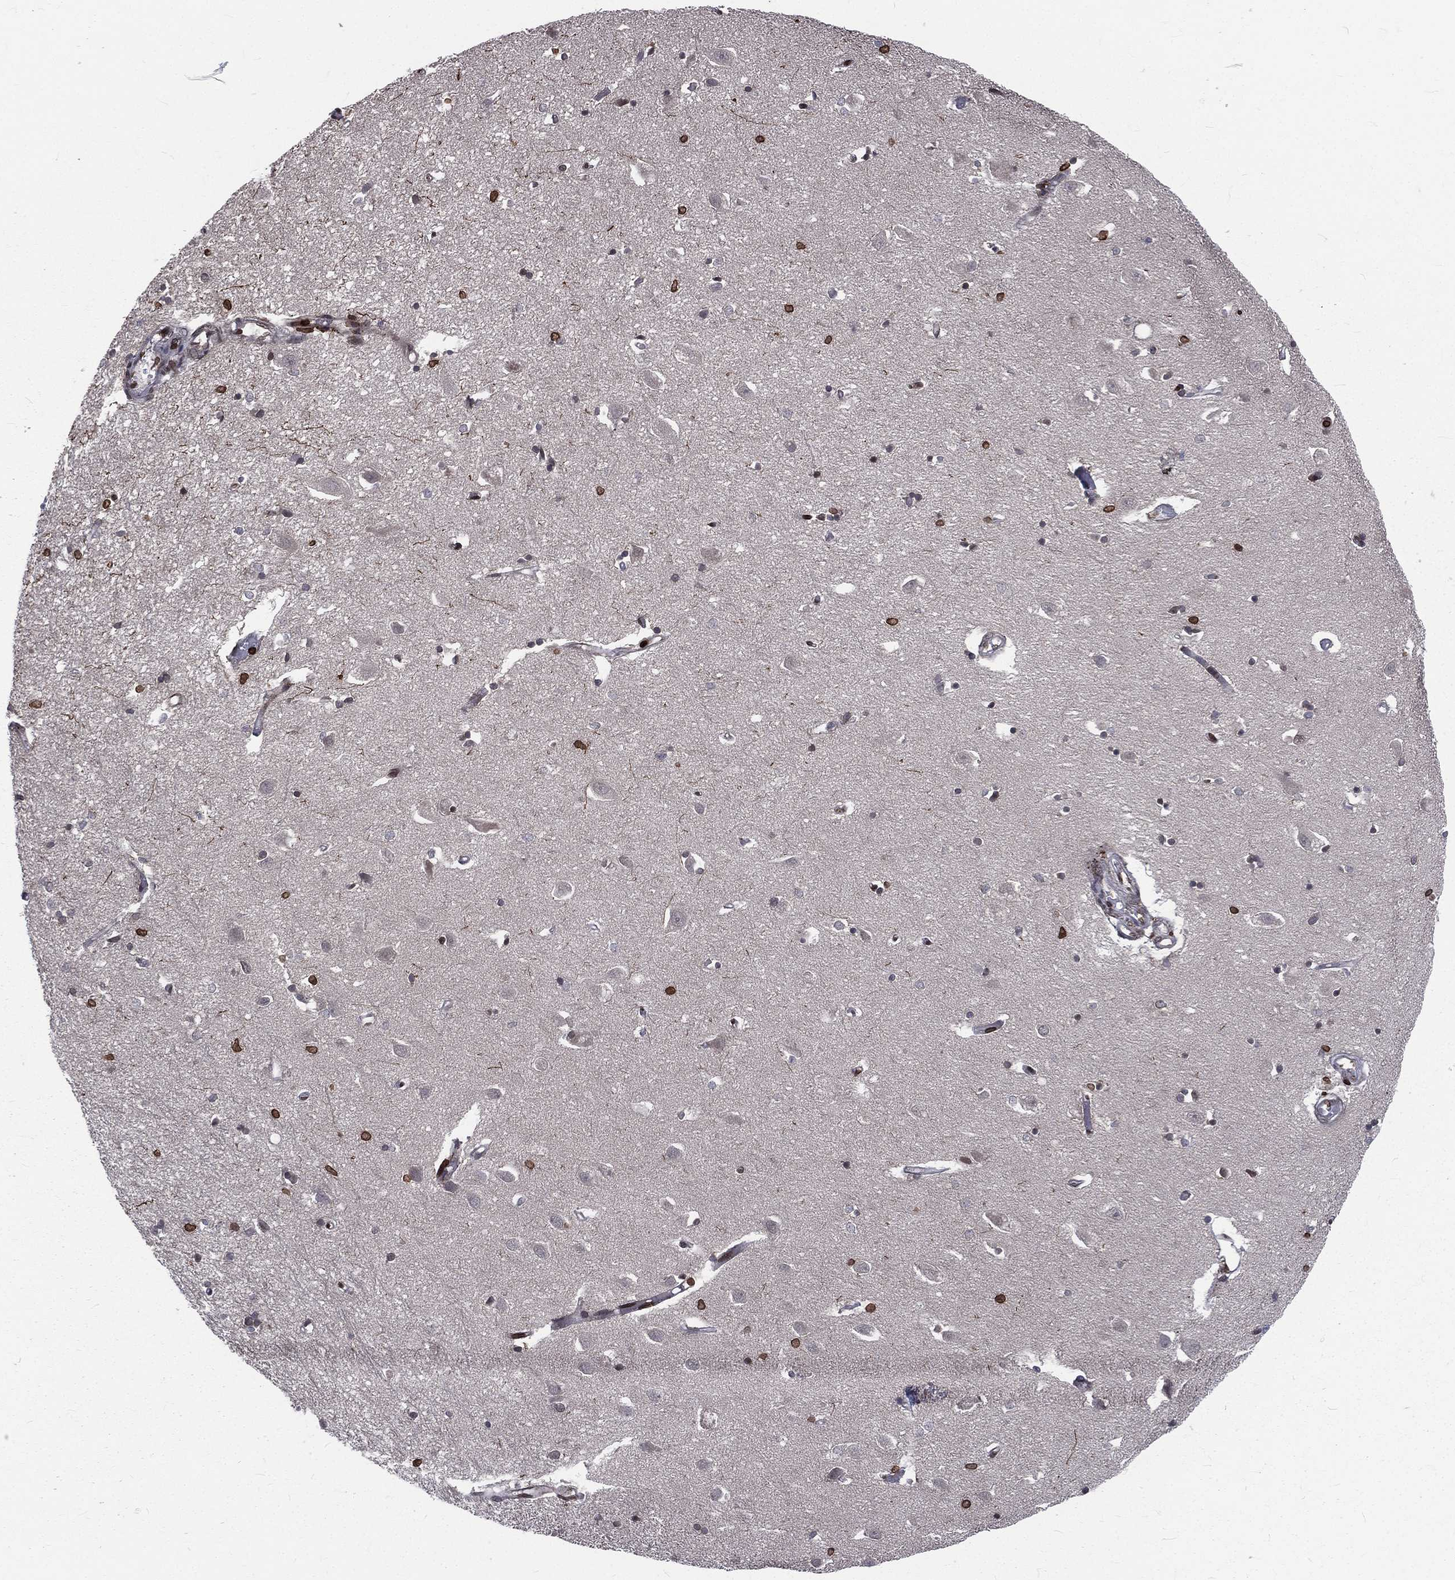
{"staining": {"intensity": "strong", "quantity": "<25%", "location": "cytoplasmic/membranous,nuclear"}, "tissue": "hippocampus", "cell_type": "Glial cells", "image_type": "normal", "snomed": [{"axis": "morphology", "description": "Normal tissue, NOS"}, {"axis": "topography", "description": "Lateral ventricle wall"}, {"axis": "topography", "description": "Hippocampus"}], "caption": "Immunohistochemical staining of benign human hippocampus shows medium levels of strong cytoplasmic/membranous,nuclear positivity in about <25% of glial cells. Immunohistochemistry stains the protein of interest in brown and the nuclei are stained blue.", "gene": "LBR", "patient": {"sex": "female", "age": 63}}